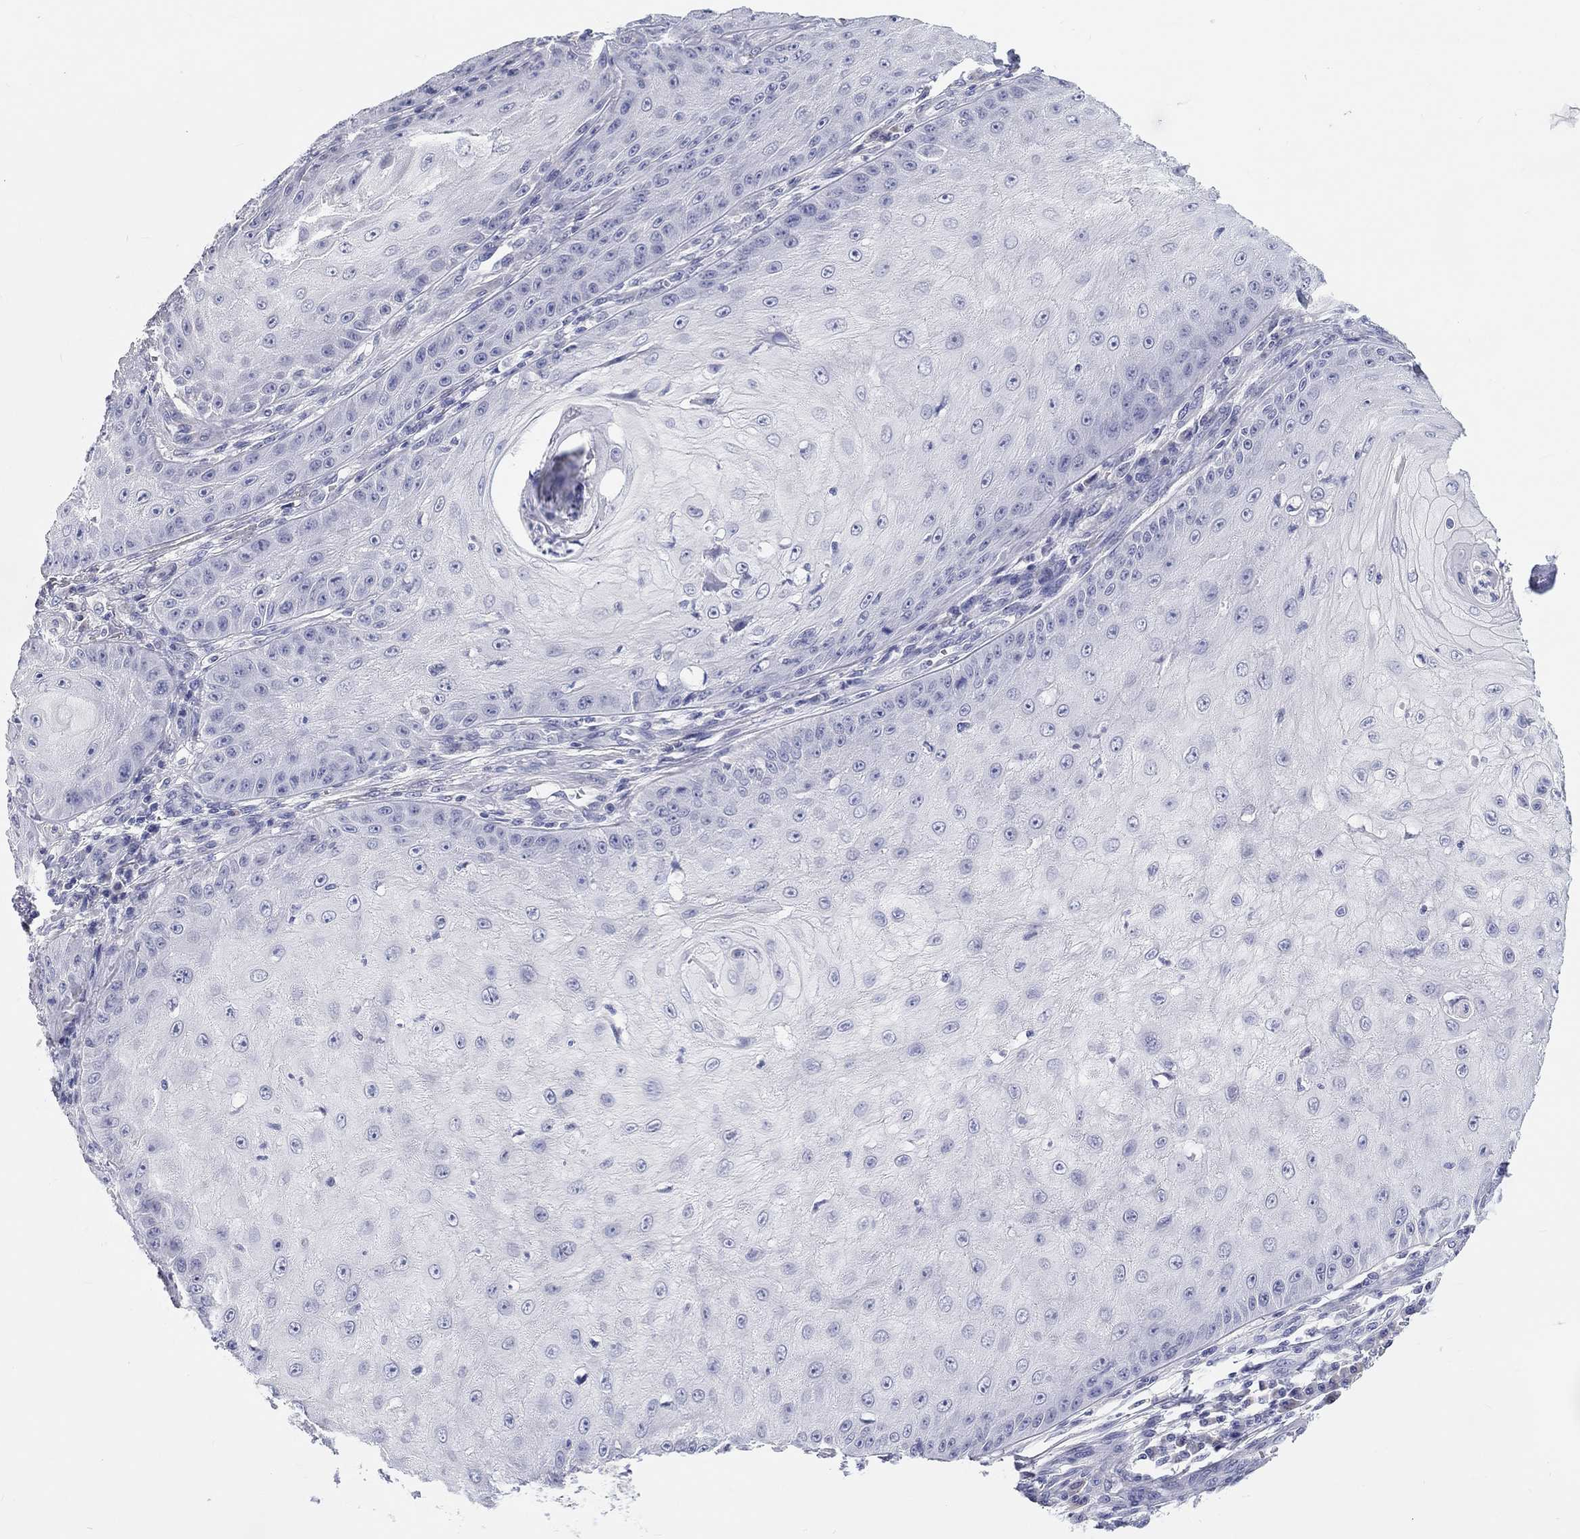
{"staining": {"intensity": "negative", "quantity": "none", "location": "none"}, "tissue": "skin cancer", "cell_type": "Tumor cells", "image_type": "cancer", "snomed": [{"axis": "morphology", "description": "Squamous cell carcinoma, NOS"}, {"axis": "topography", "description": "Skin"}], "caption": "This is a histopathology image of immunohistochemistry staining of skin cancer, which shows no positivity in tumor cells.", "gene": "LRRC4C", "patient": {"sex": "male", "age": 70}}